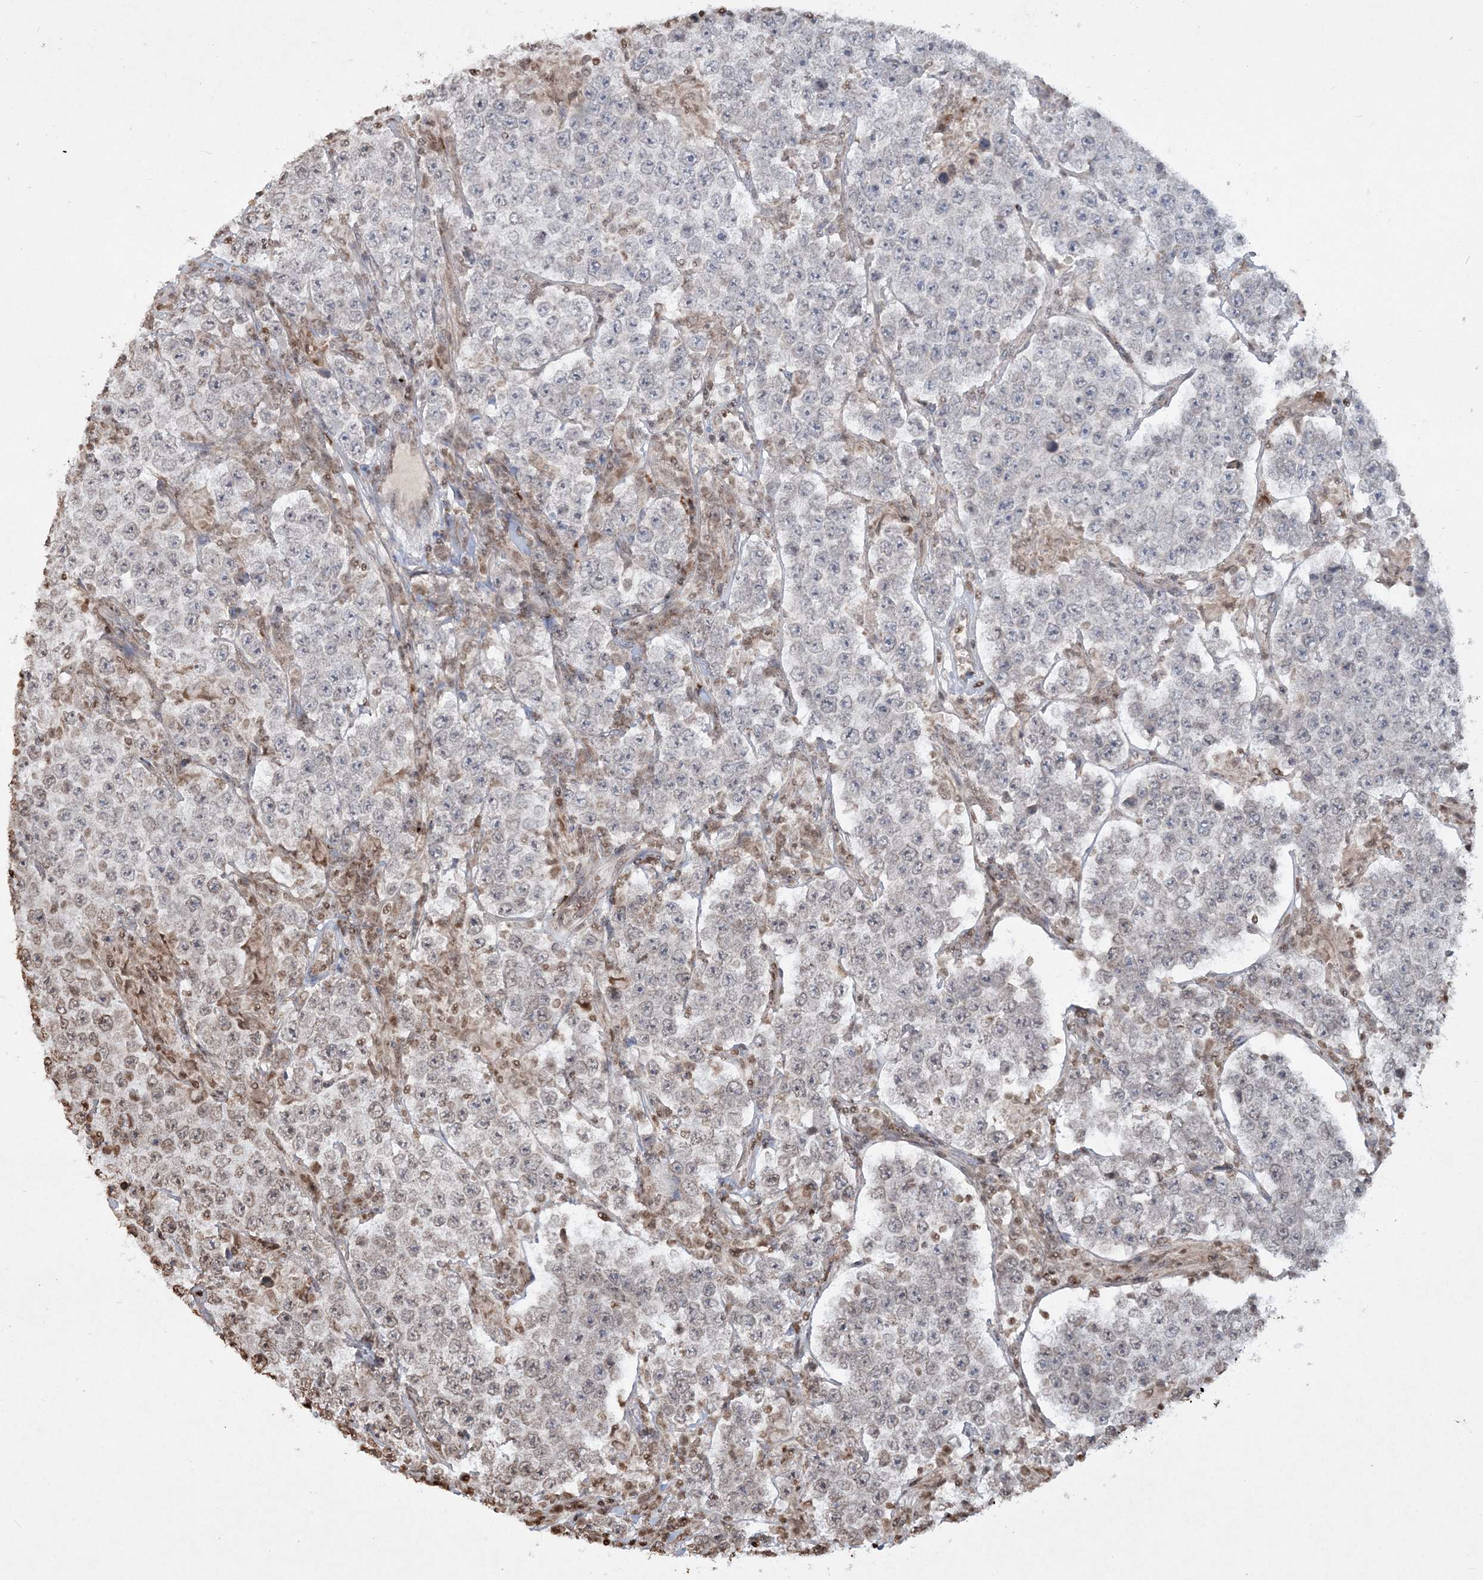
{"staining": {"intensity": "negative", "quantity": "none", "location": "none"}, "tissue": "testis cancer", "cell_type": "Tumor cells", "image_type": "cancer", "snomed": [{"axis": "morphology", "description": "Normal tissue, NOS"}, {"axis": "morphology", "description": "Urothelial carcinoma, High grade"}, {"axis": "morphology", "description": "Seminoma, NOS"}, {"axis": "morphology", "description": "Carcinoma, Embryonal, NOS"}, {"axis": "topography", "description": "Urinary bladder"}, {"axis": "topography", "description": "Testis"}], "caption": "Immunohistochemistry photomicrograph of neoplastic tissue: testis cancer (embryonal carcinoma) stained with DAB demonstrates no significant protein expression in tumor cells.", "gene": "TTC7A", "patient": {"sex": "male", "age": 41}}